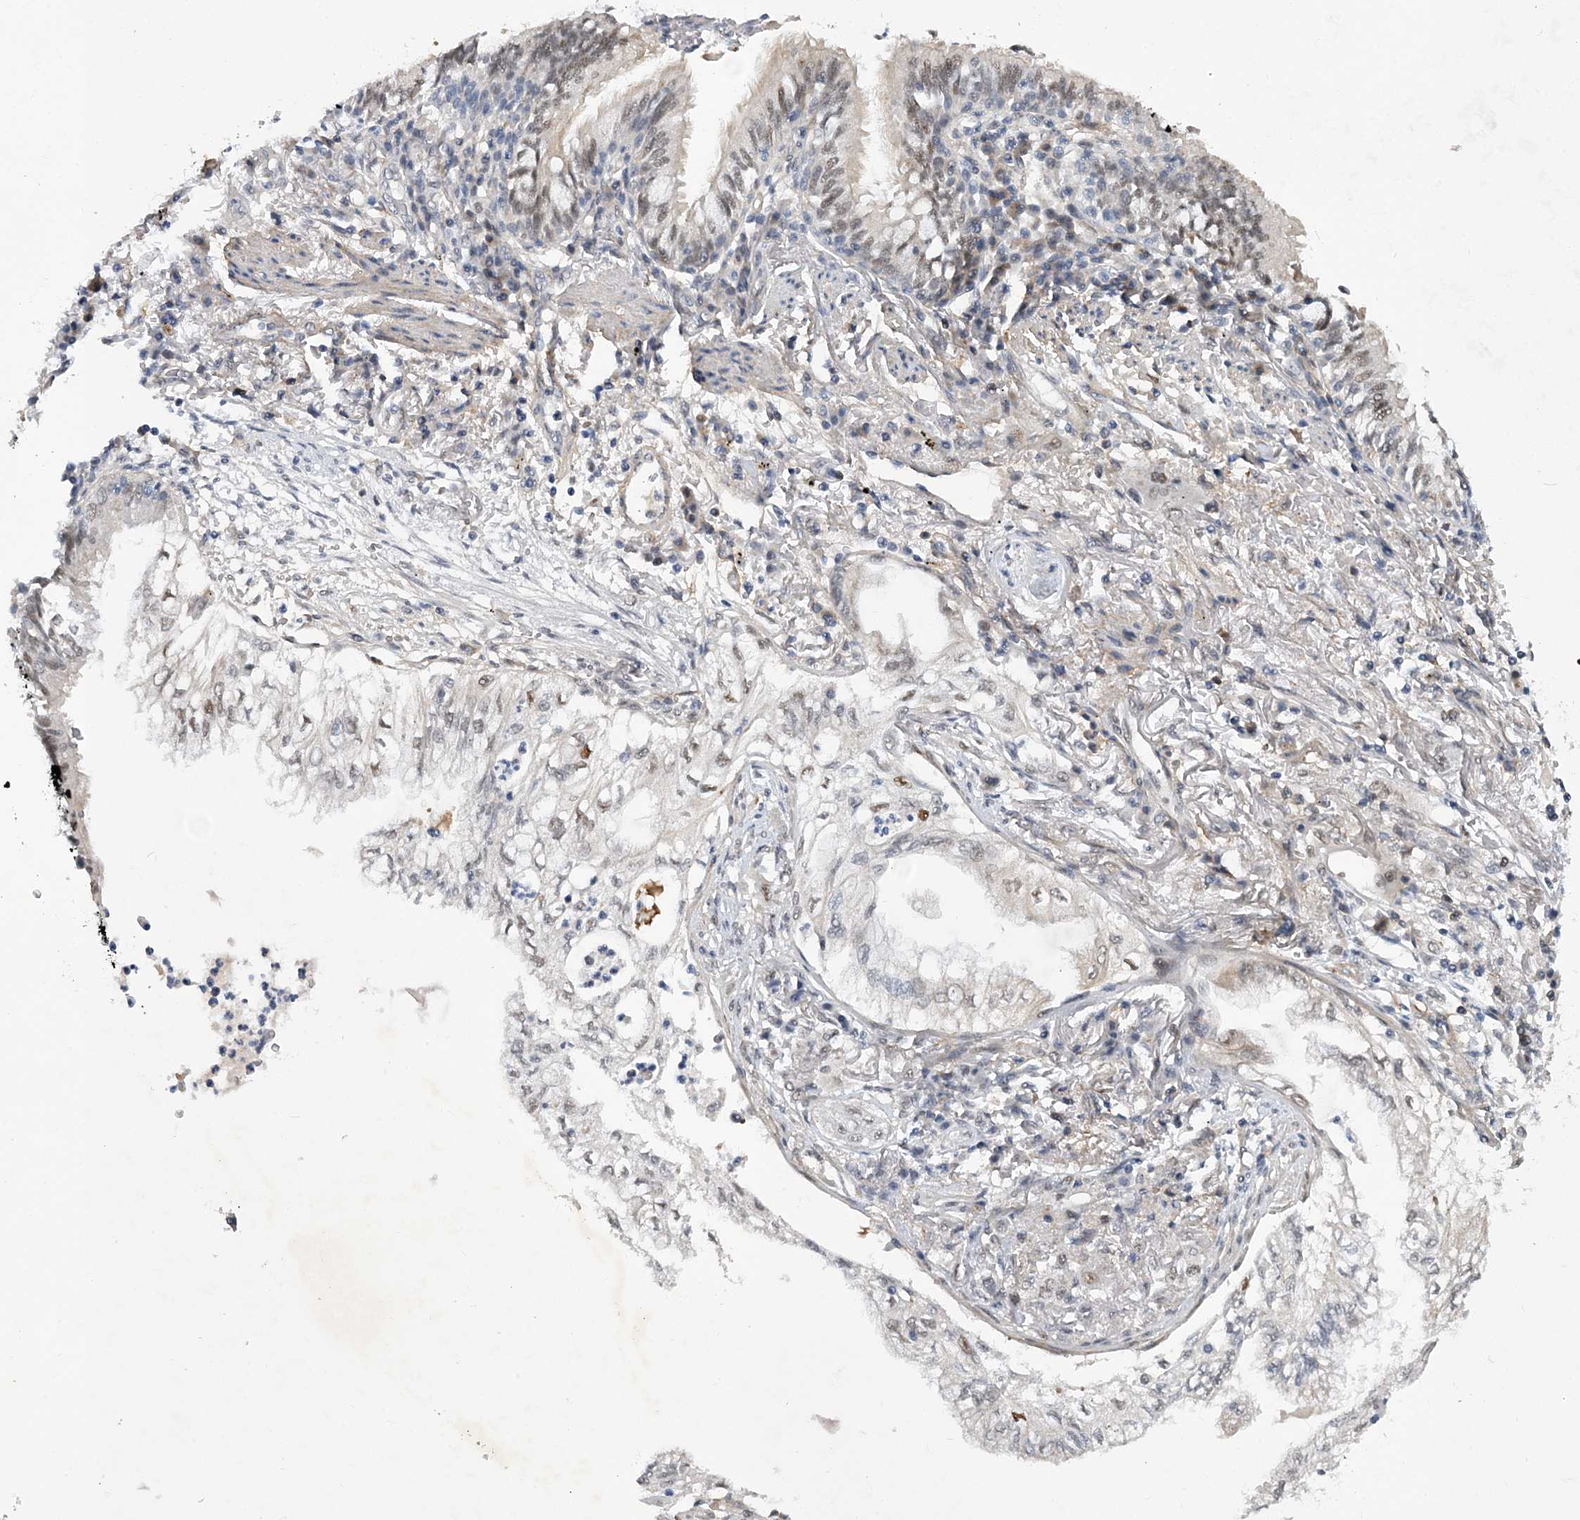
{"staining": {"intensity": "weak", "quantity": "<25%", "location": "nuclear"}, "tissue": "lung cancer", "cell_type": "Tumor cells", "image_type": "cancer", "snomed": [{"axis": "morphology", "description": "Adenocarcinoma, NOS"}, {"axis": "topography", "description": "Lung"}], "caption": "Photomicrograph shows no protein positivity in tumor cells of lung adenocarcinoma tissue.", "gene": "FAM217A", "patient": {"sex": "female", "age": 70}}